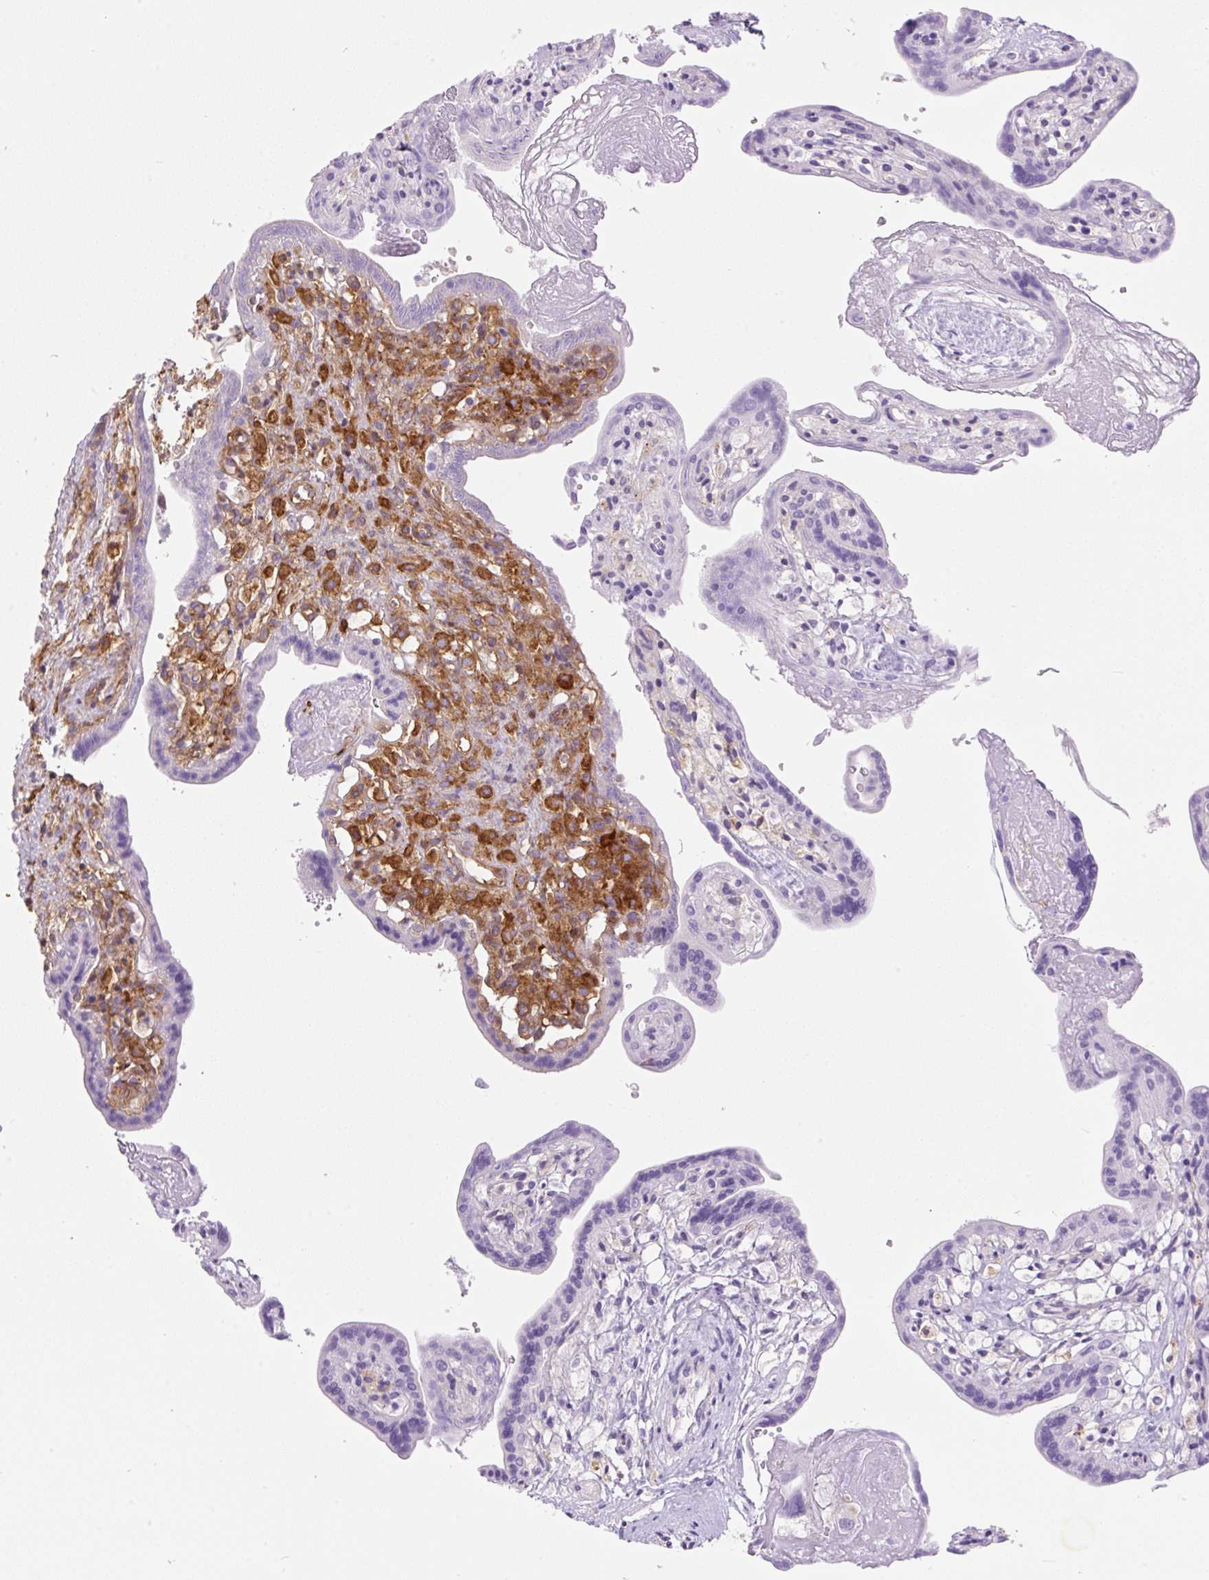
{"staining": {"intensity": "strong", "quantity": "<25%", "location": "cytoplasmic/membranous"}, "tissue": "placenta", "cell_type": "Trophoblastic cells", "image_type": "normal", "snomed": [{"axis": "morphology", "description": "Normal tissue, NOS"}, {"axis": "topography", "description": "Placenta"}], "caption": "Brown immunohistochemical staining in normal human placenta exhibits strong cytoplasmic/membranous expression in approximately <25% of trophoblastic cells. (IHC, brightfield microscopy, high magnification).", "gene": "DNM2", "patient": {"sex": "female", "age": 37}}